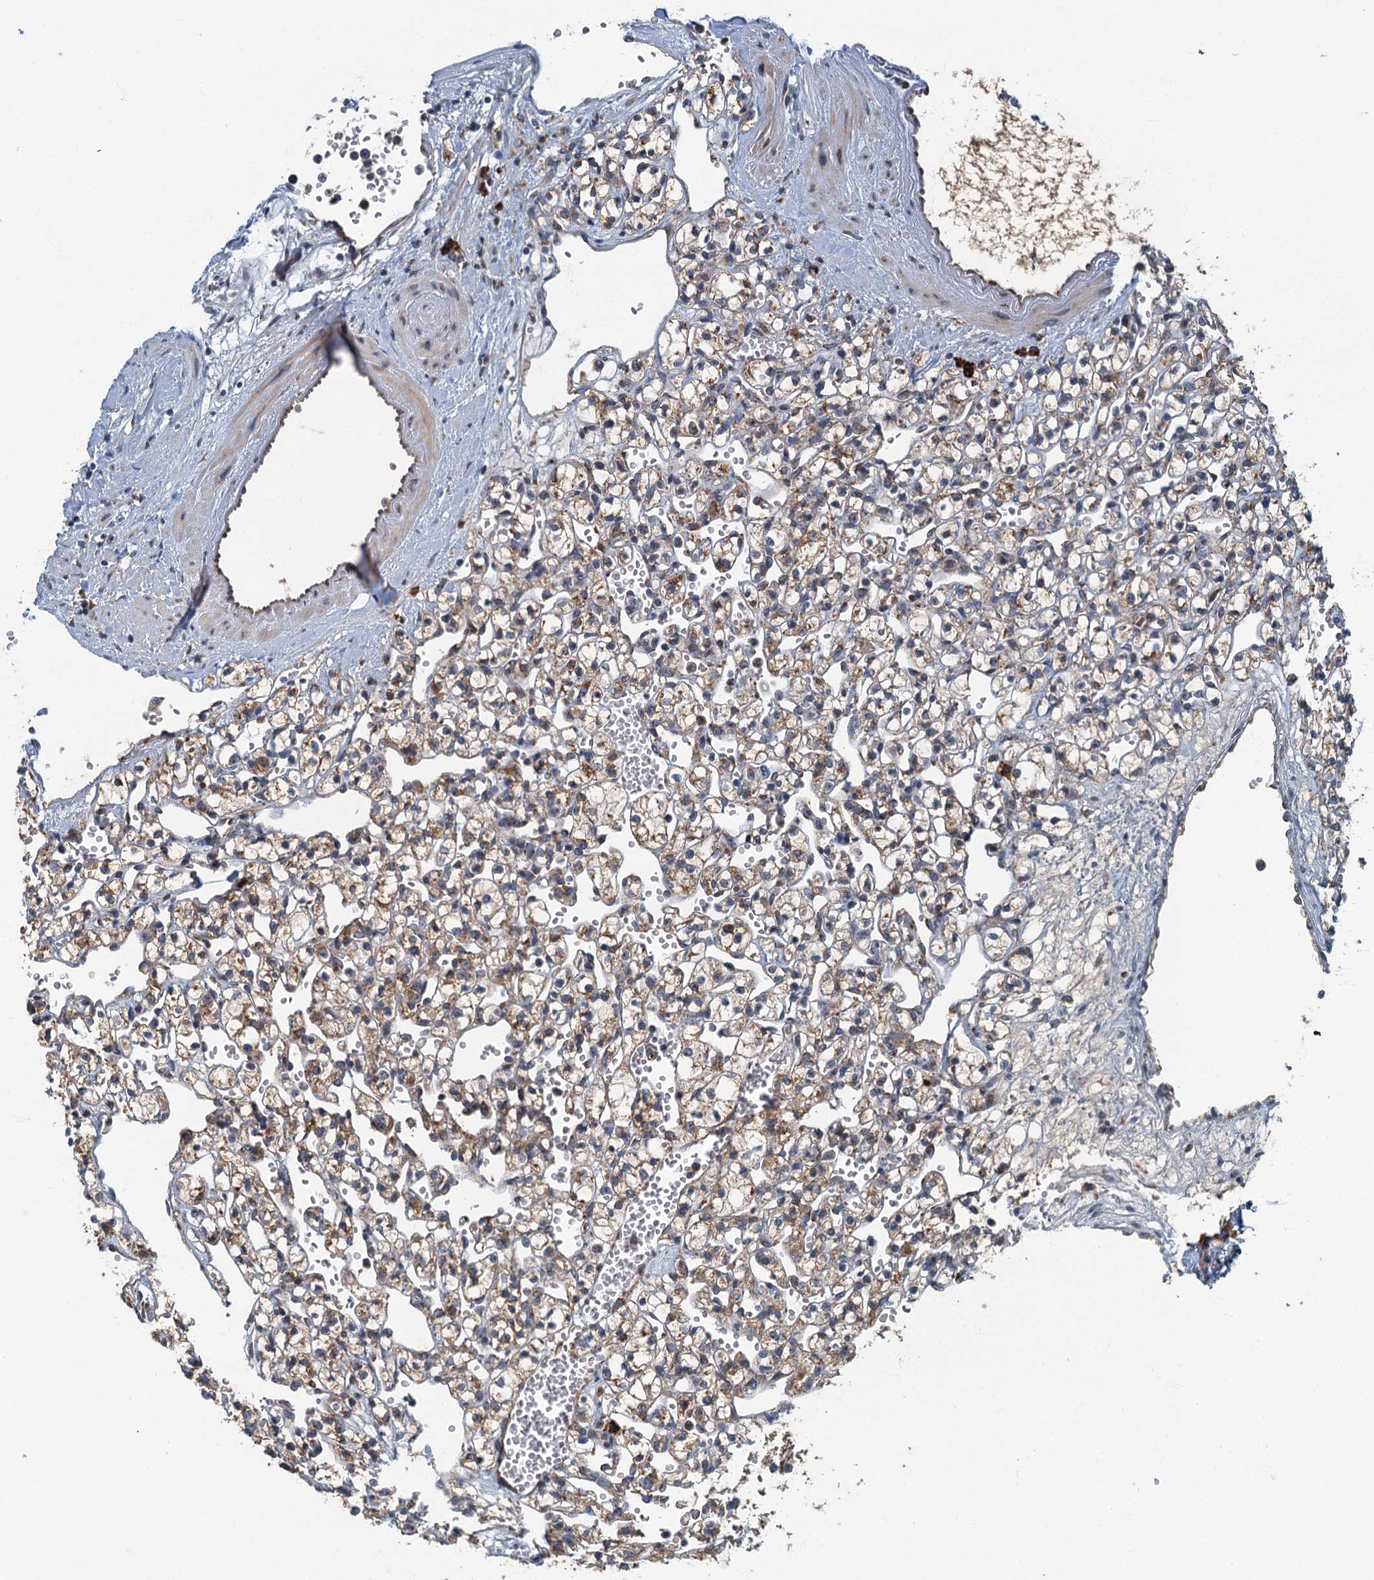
{"staining": {"intensity": "weak", "quantity": ">75%", "location": "cytoplasmic/membranous"}, "tissue": "renal cancer", "cell_type": "Tumor cells", "image_type": "cancer", "snomed": [{"axis": "morphology", "description": "Adenocarcinoma, NOS"}, {"axis": "topography", "description": "Kidney"}], "caption": "A micrograph of human adenocarcinoma (renal) stained for a protein reveals weak cytoplasmic/membranous brown staining in tumor cells. (Stains: DAB in brown, nuclei in blue, Microscopy: brightfield microscopy at high magnification).", "gene": "SPDYC", "patient": {"sex": "female", "age": 59}}